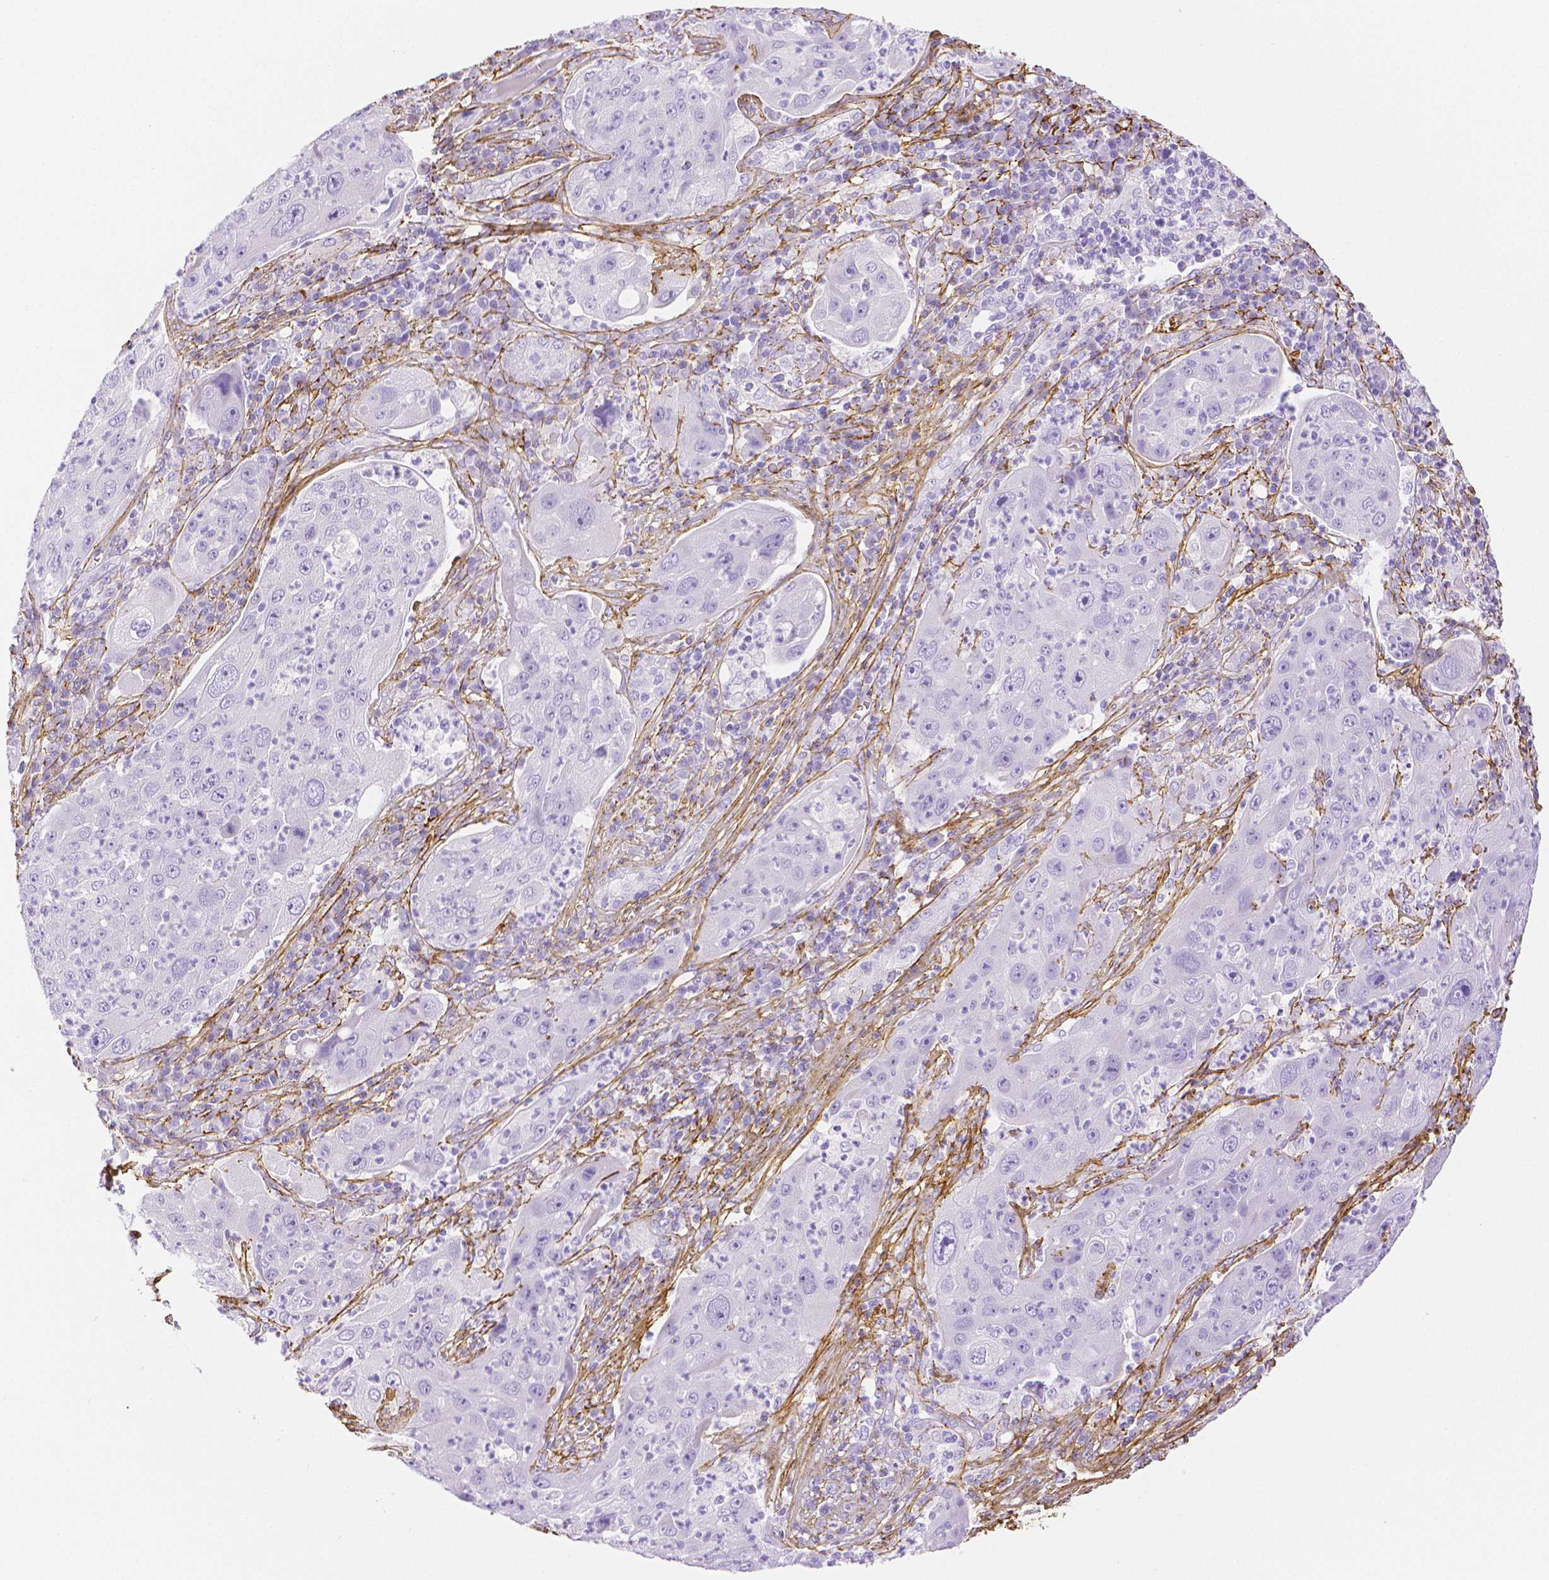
{"staining": {"intensity": "negative", "quantity": "none", "location": "none"}, "tissue": "lung cancer", "cell_type": "Tumor cells", "image_type": "cancer", "snomed": [{"axis": "morphology", "description": "Squamous cell carcinoma, NOS"}, {"axis": "topography", "description": "Lung"}], "caption": "This is a micrograph of immunohistochemistry (IHC) staining of squamous cell carcinoma (lung), which shows no expression in tumor cells.", "gene": "FBN1", "patient": {"sex": "female", "age": 59}}